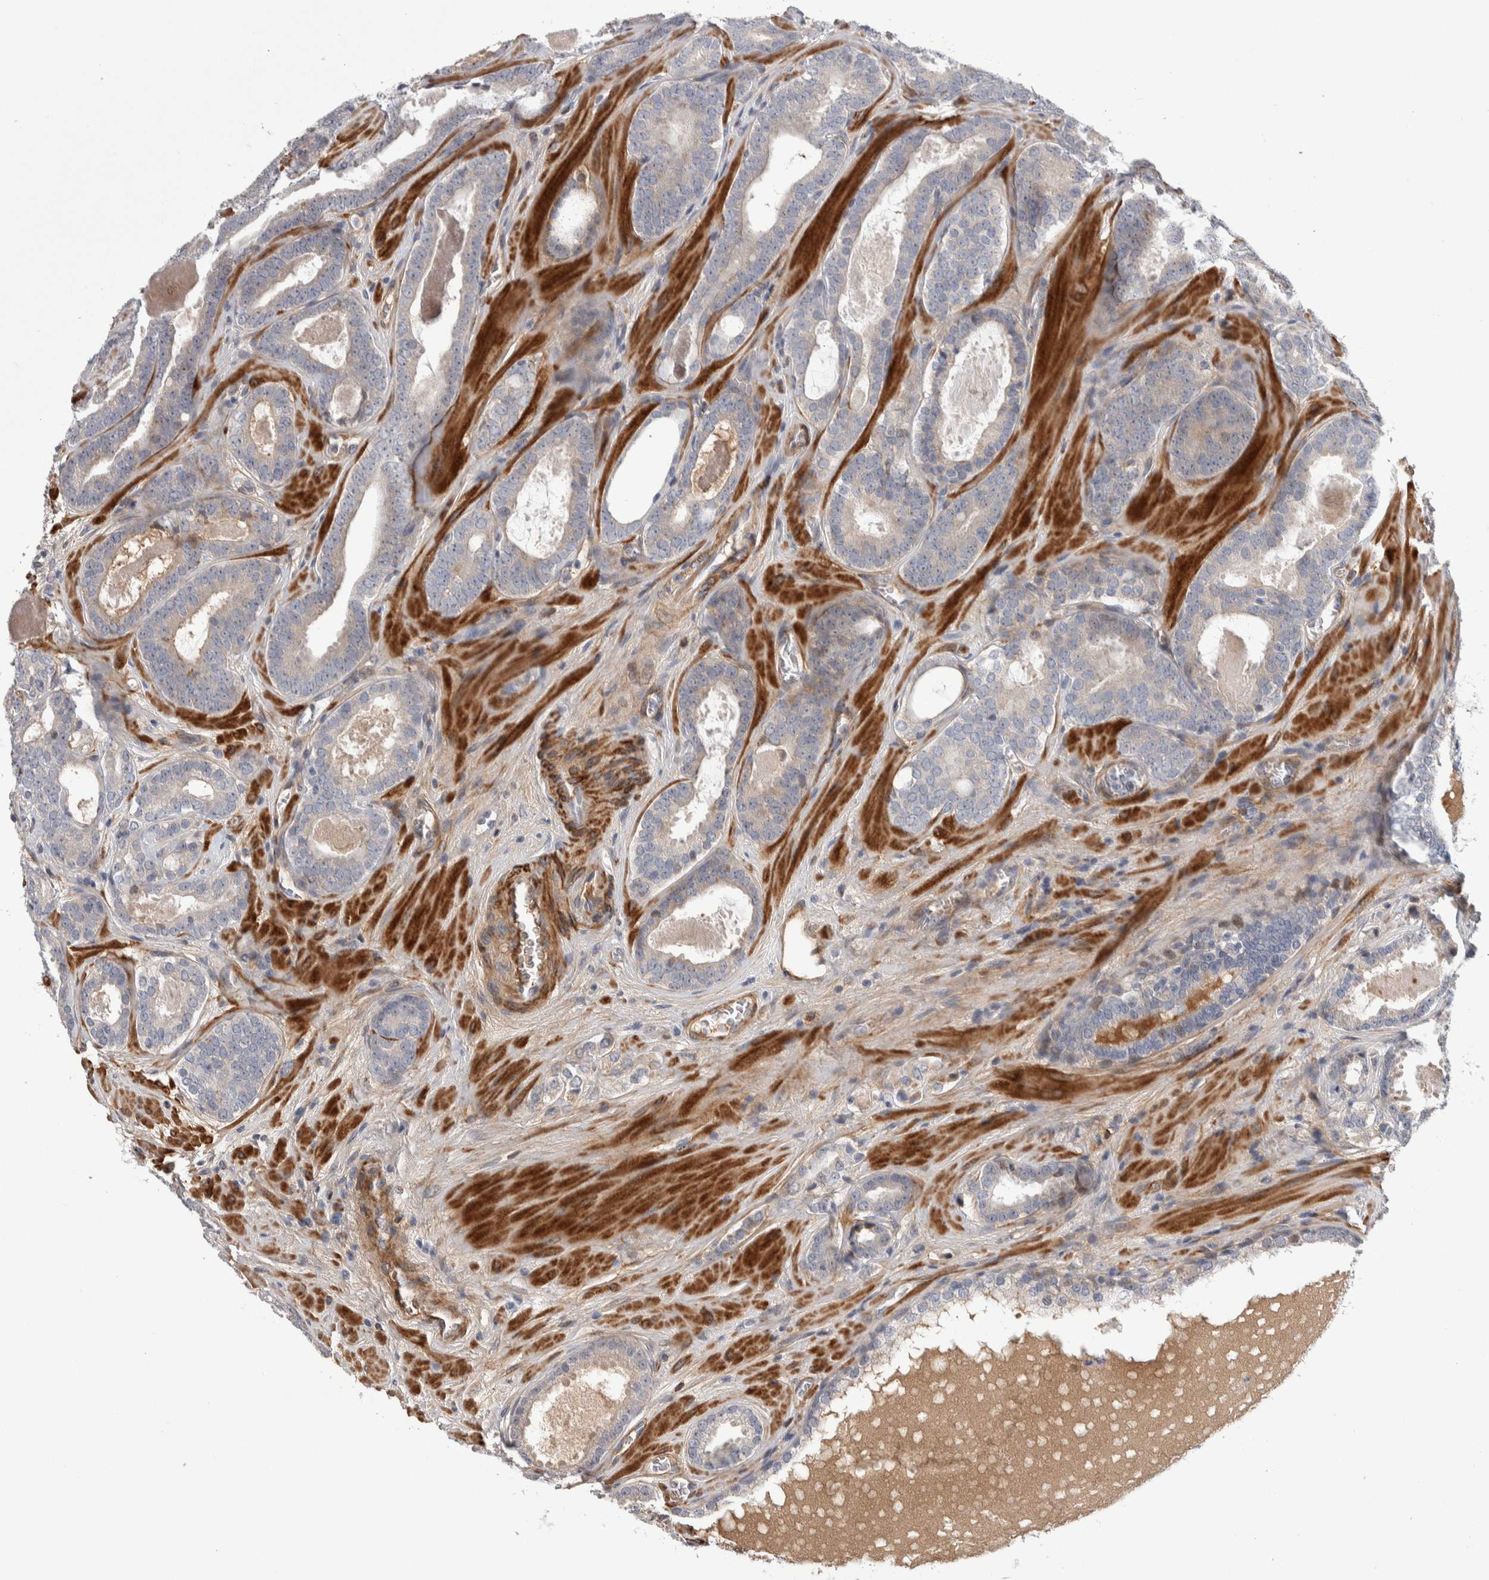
{"staining": {"intensity": "negative", "quantity": "none", "location": "none"}, "tissue": "prostate cancer", "cell_type": "Tumor cells", "image_type": "cancer", "snomed": [{"axis": "morphology", "description": "Adenocarcinoma, High grade"}, {"axis": "topography", "description": "Prostate"}], "caption": "DAB immunohistochemical staining of human prostate cancer (high-grade adenocarcinoma) exhibits no significant staining in tumor cells.", "gene": "PSMG3", "patient": {"sex": "male", "age": 60}}